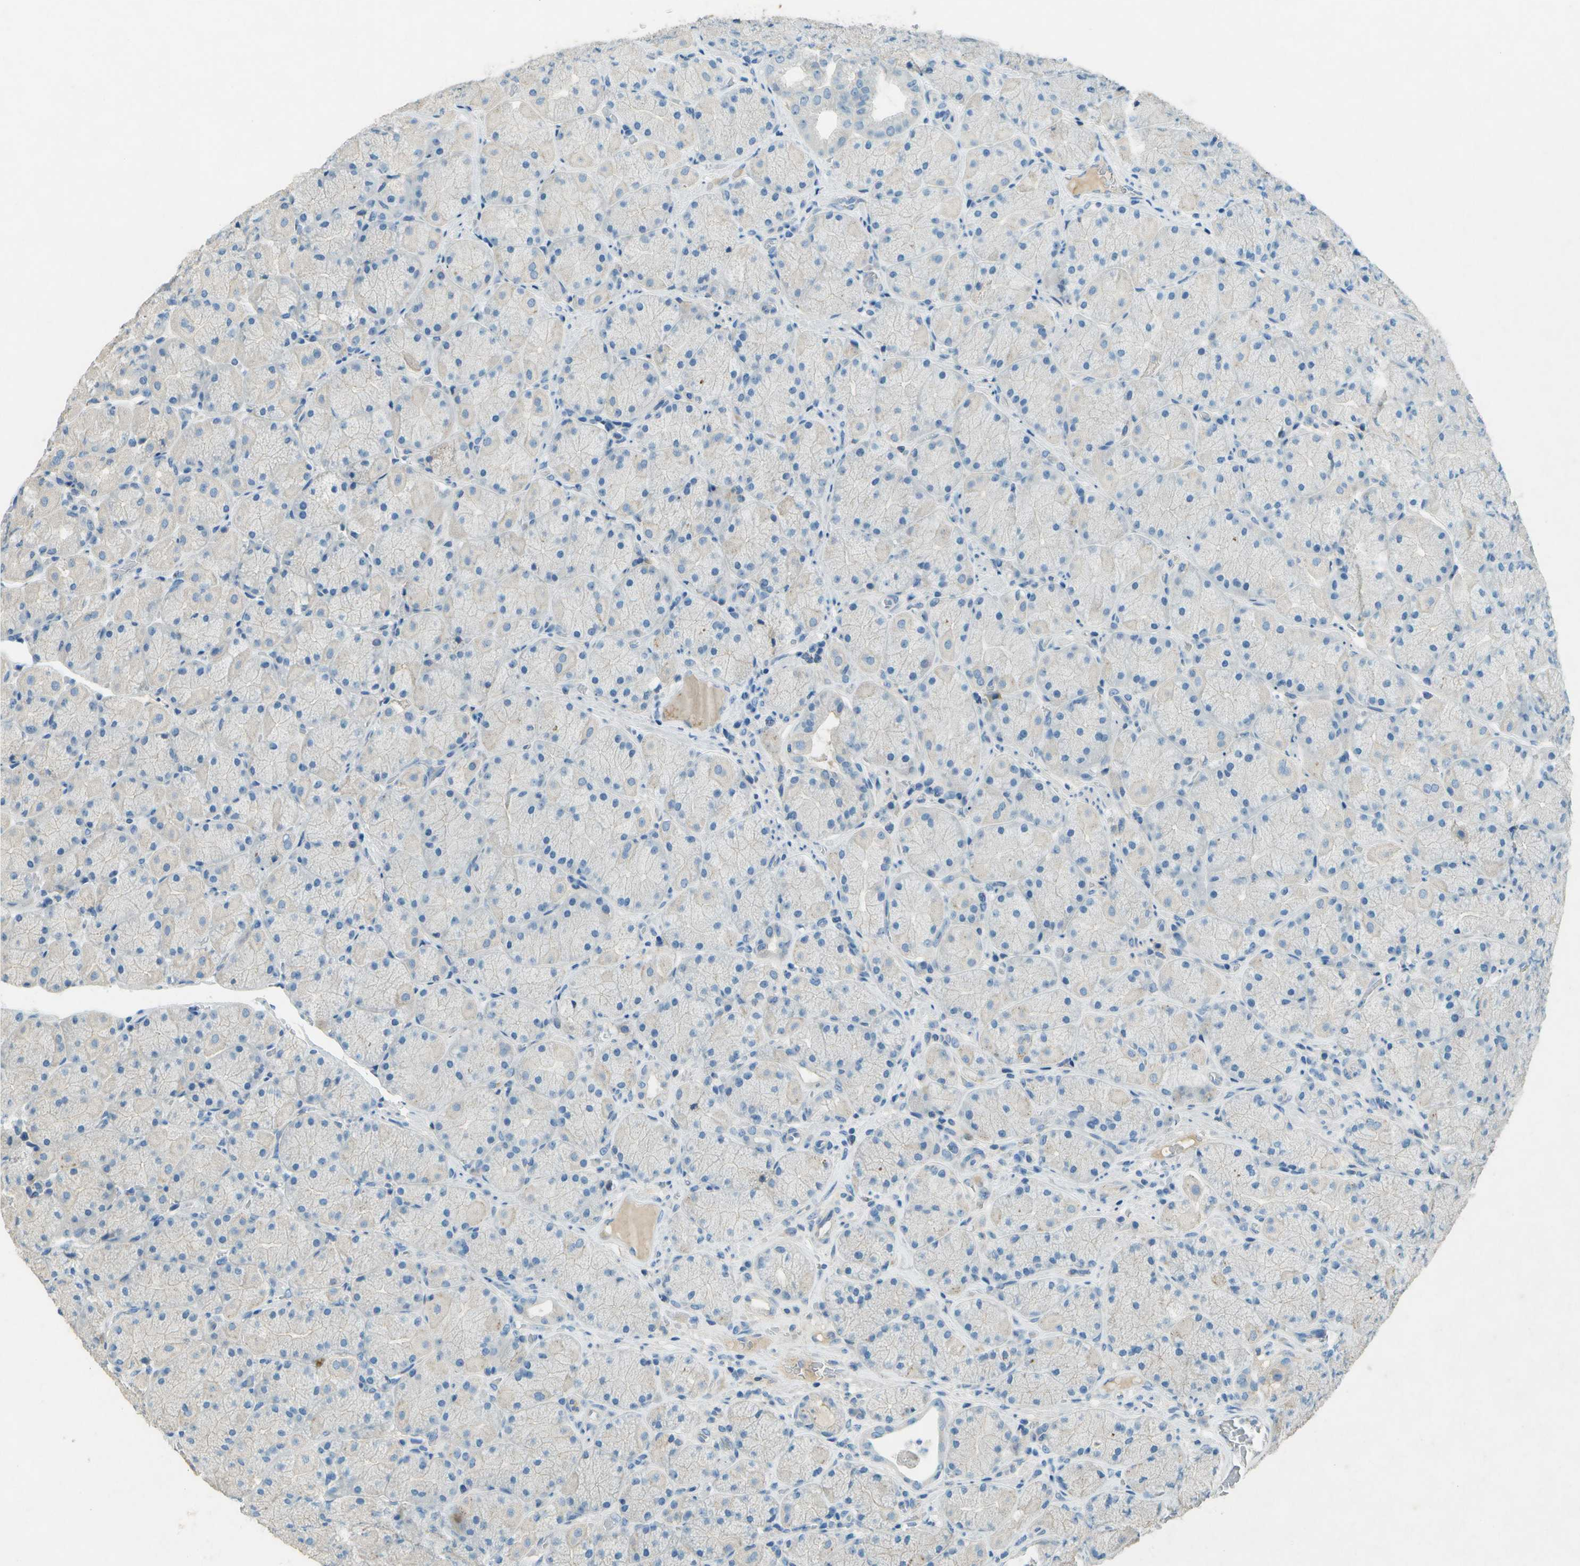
{"staining": {"intensity": "weak", "quantity": "<25%", "location": "cytoplasmic/membranous"}, "tissue": "stomach", "cell_type": "Glandular cells", "image_type": "normal", "snomed": [{"axis": "morphology", "description": "Normal tissue, NOS"}, {"axis": "morphology", "description": "Carcinoid, malignant, NOS"}, {"axis": "topography", "description": "Stomach, upper"}], "caption": "The histopathology image exhibits no staining of glandular cells in normal stomach.", "gene": "LGI2", "patient": {"sex": "male", "age": 39}}